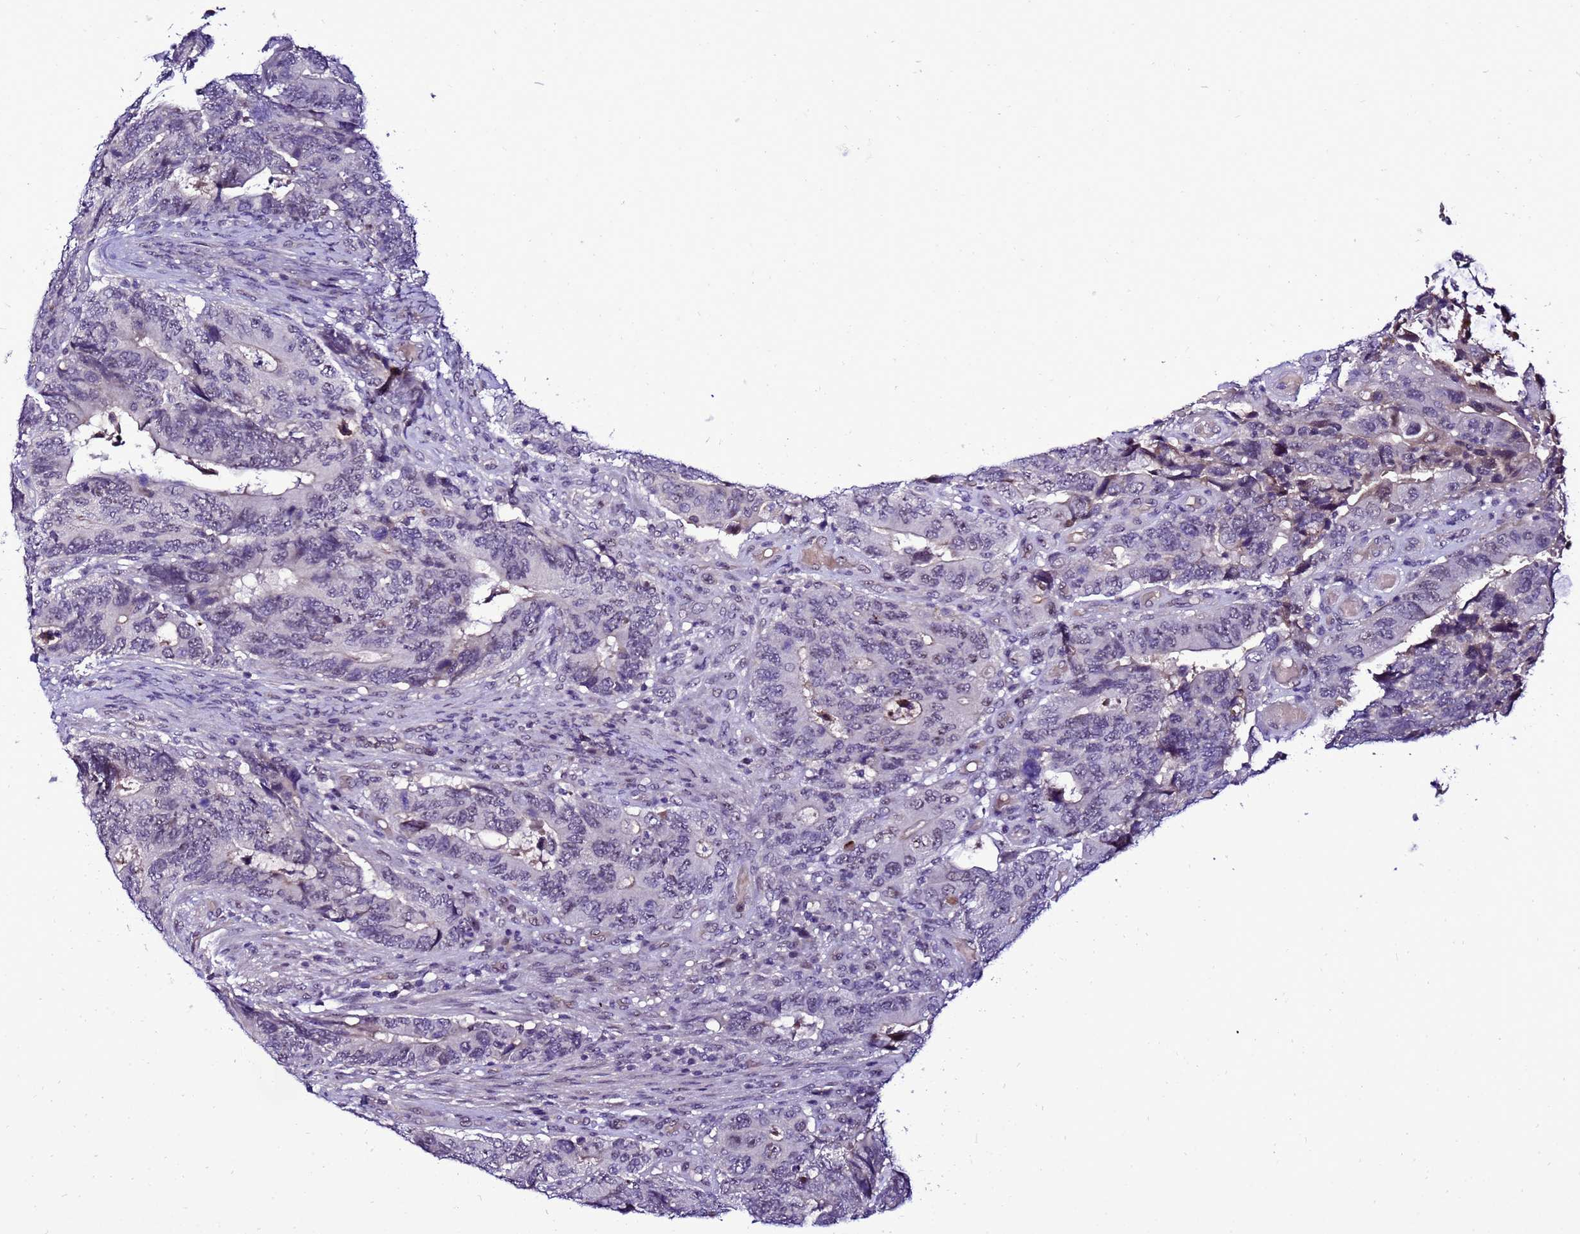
{"staining": {"intensity": "negative", "quantity": "none", "location": "none"}, "tissue": "colorectal cancer", "cell_type": "Tumor cells", "image_type": "cancer", "snomed": [{"axis": "morphology", "description": "Adenocarcinoma, NOS"}, {"axis": "topography", "description": "Colon"}], "caption": "A photomicrograph of human colorectal cancer is negative for staining in tumor cells.", "gene": "C19orf47", "patient": {"sex": "male", "age": 87}}